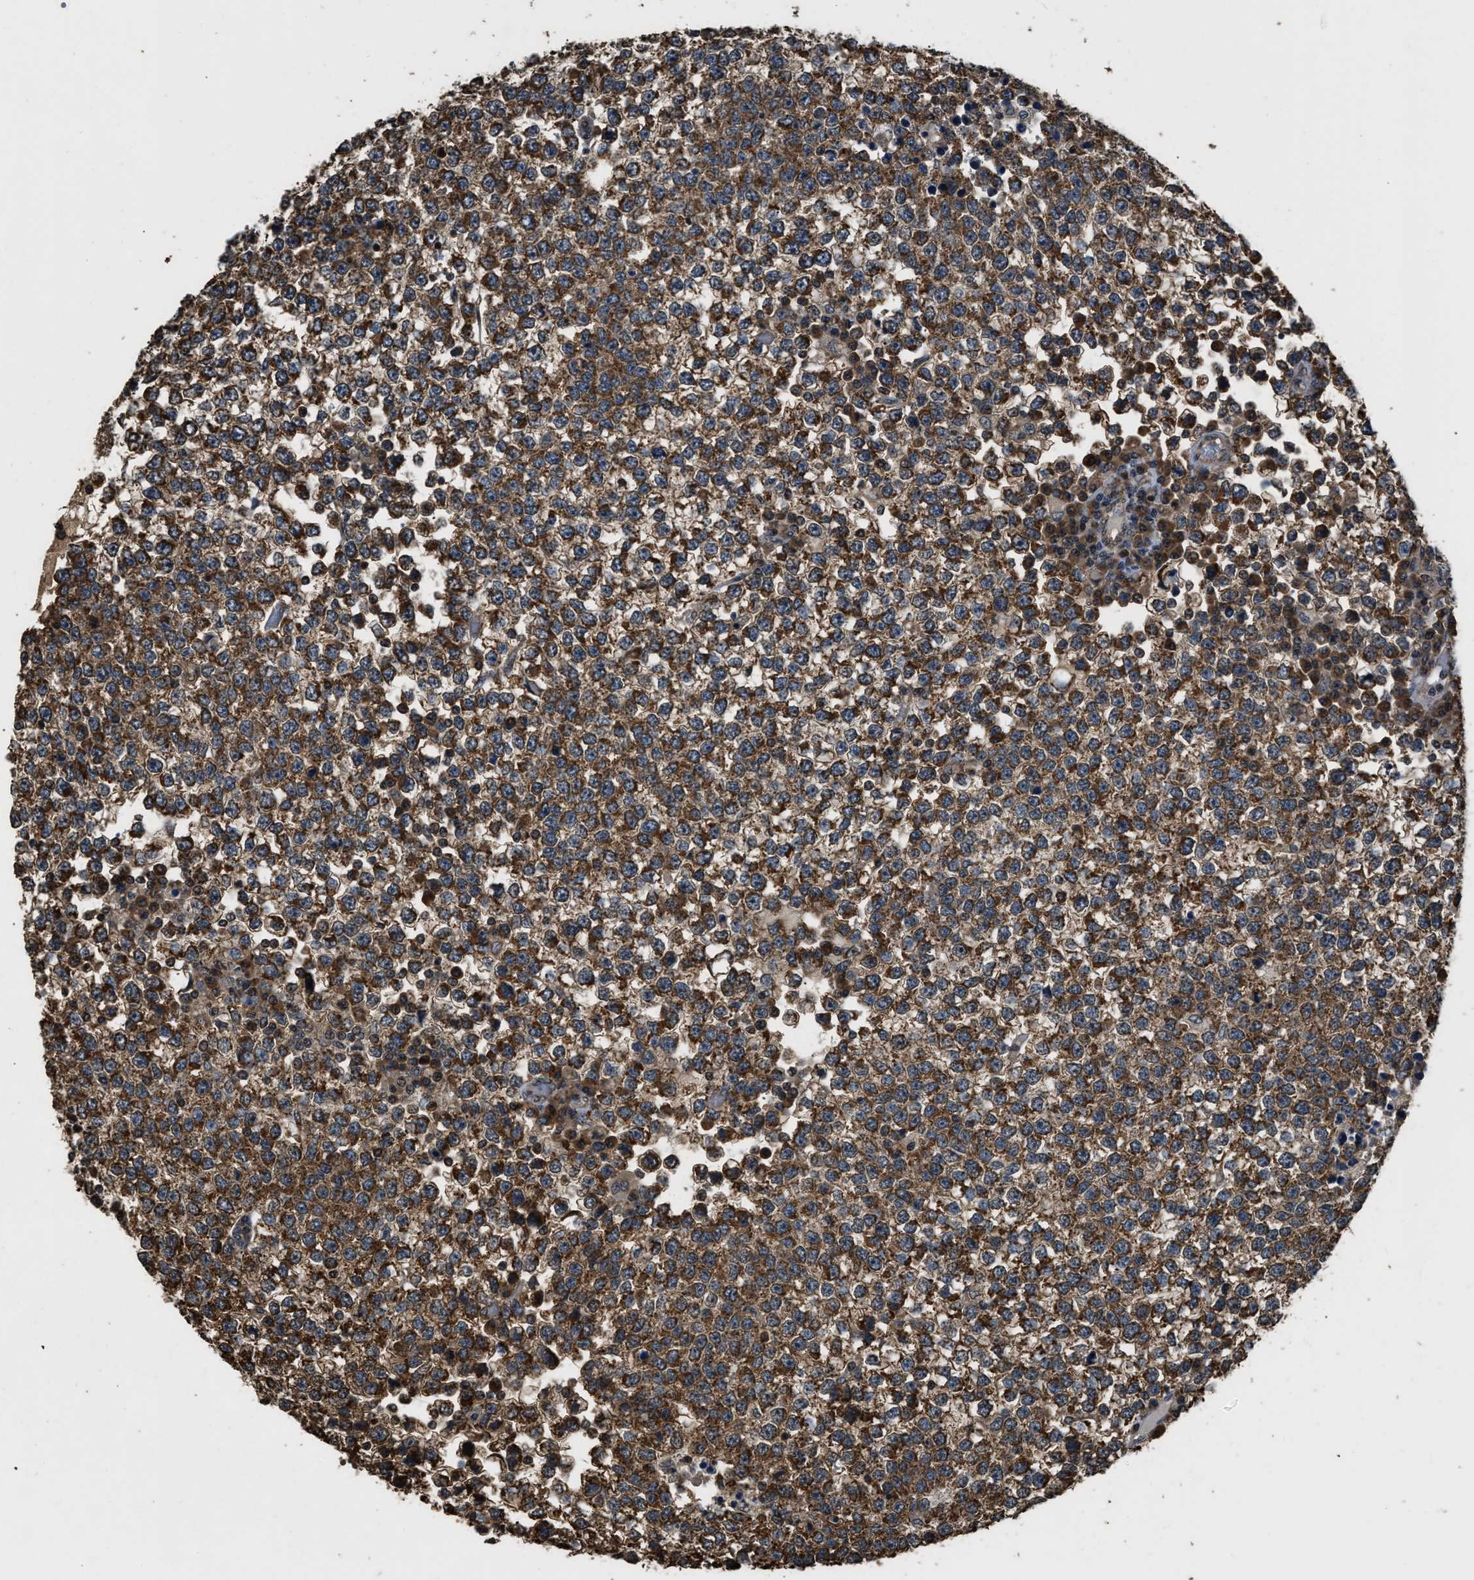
{"staining": {"intensity": "strong", "quantity": ">75%", "location": "cytoplasmic/membranous"}, "tissue": "testis cancer", "cell_type": "Tumor cells", "image_type": "cancer", "snomed": [{"axis": "morphology", "description": "Seminoma, NOS"}, {"axis": "topography", "description": "Testis"}], "caption": "DAB (3,3'-diaminobenzidine) immunohistochemical staining of testis seminoma exhibits strong cytoplasmic/membranous protein expression in about >75% of tumor cells.", "gene": "DENND6B", "patient": {"sex": "male", "age": 65}}